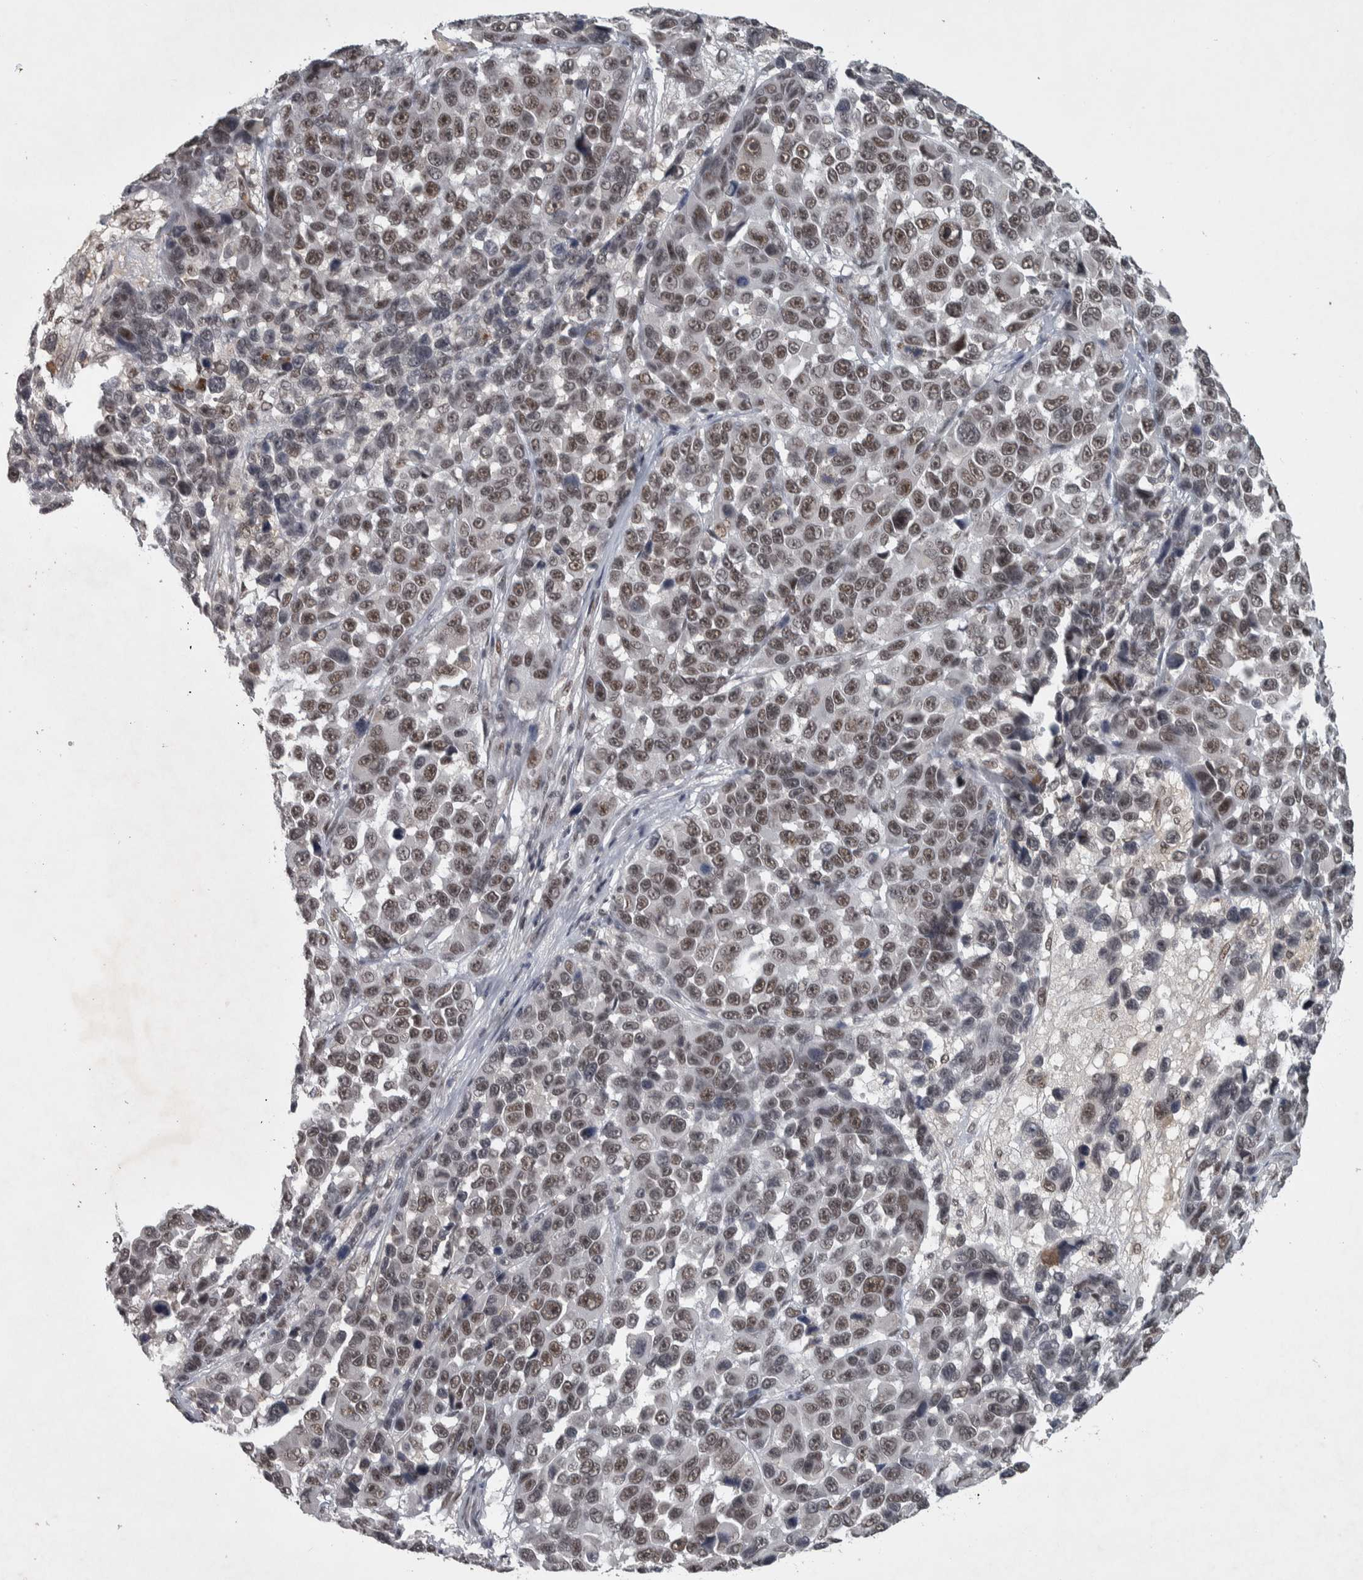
{"staining": {"intensity": "moderate", "quantity": ">75%", "location": "nuclear"}, "tissue": "melanoma", "cell_type": "Tumor cells", "image_type": "cancer", "snomed": [{"axis": "morphology", "description": "Malignant melanoma, NOS"}, {"axis": "topography", "description": "Skin"}], "caption": "About >75% of tumor cells in human melanoma display moderate nuclear protein expression as visualized by brown immunohistochemical staining.", "gene": "DDX42", "patient": {"sex": "male", "age": 53}}